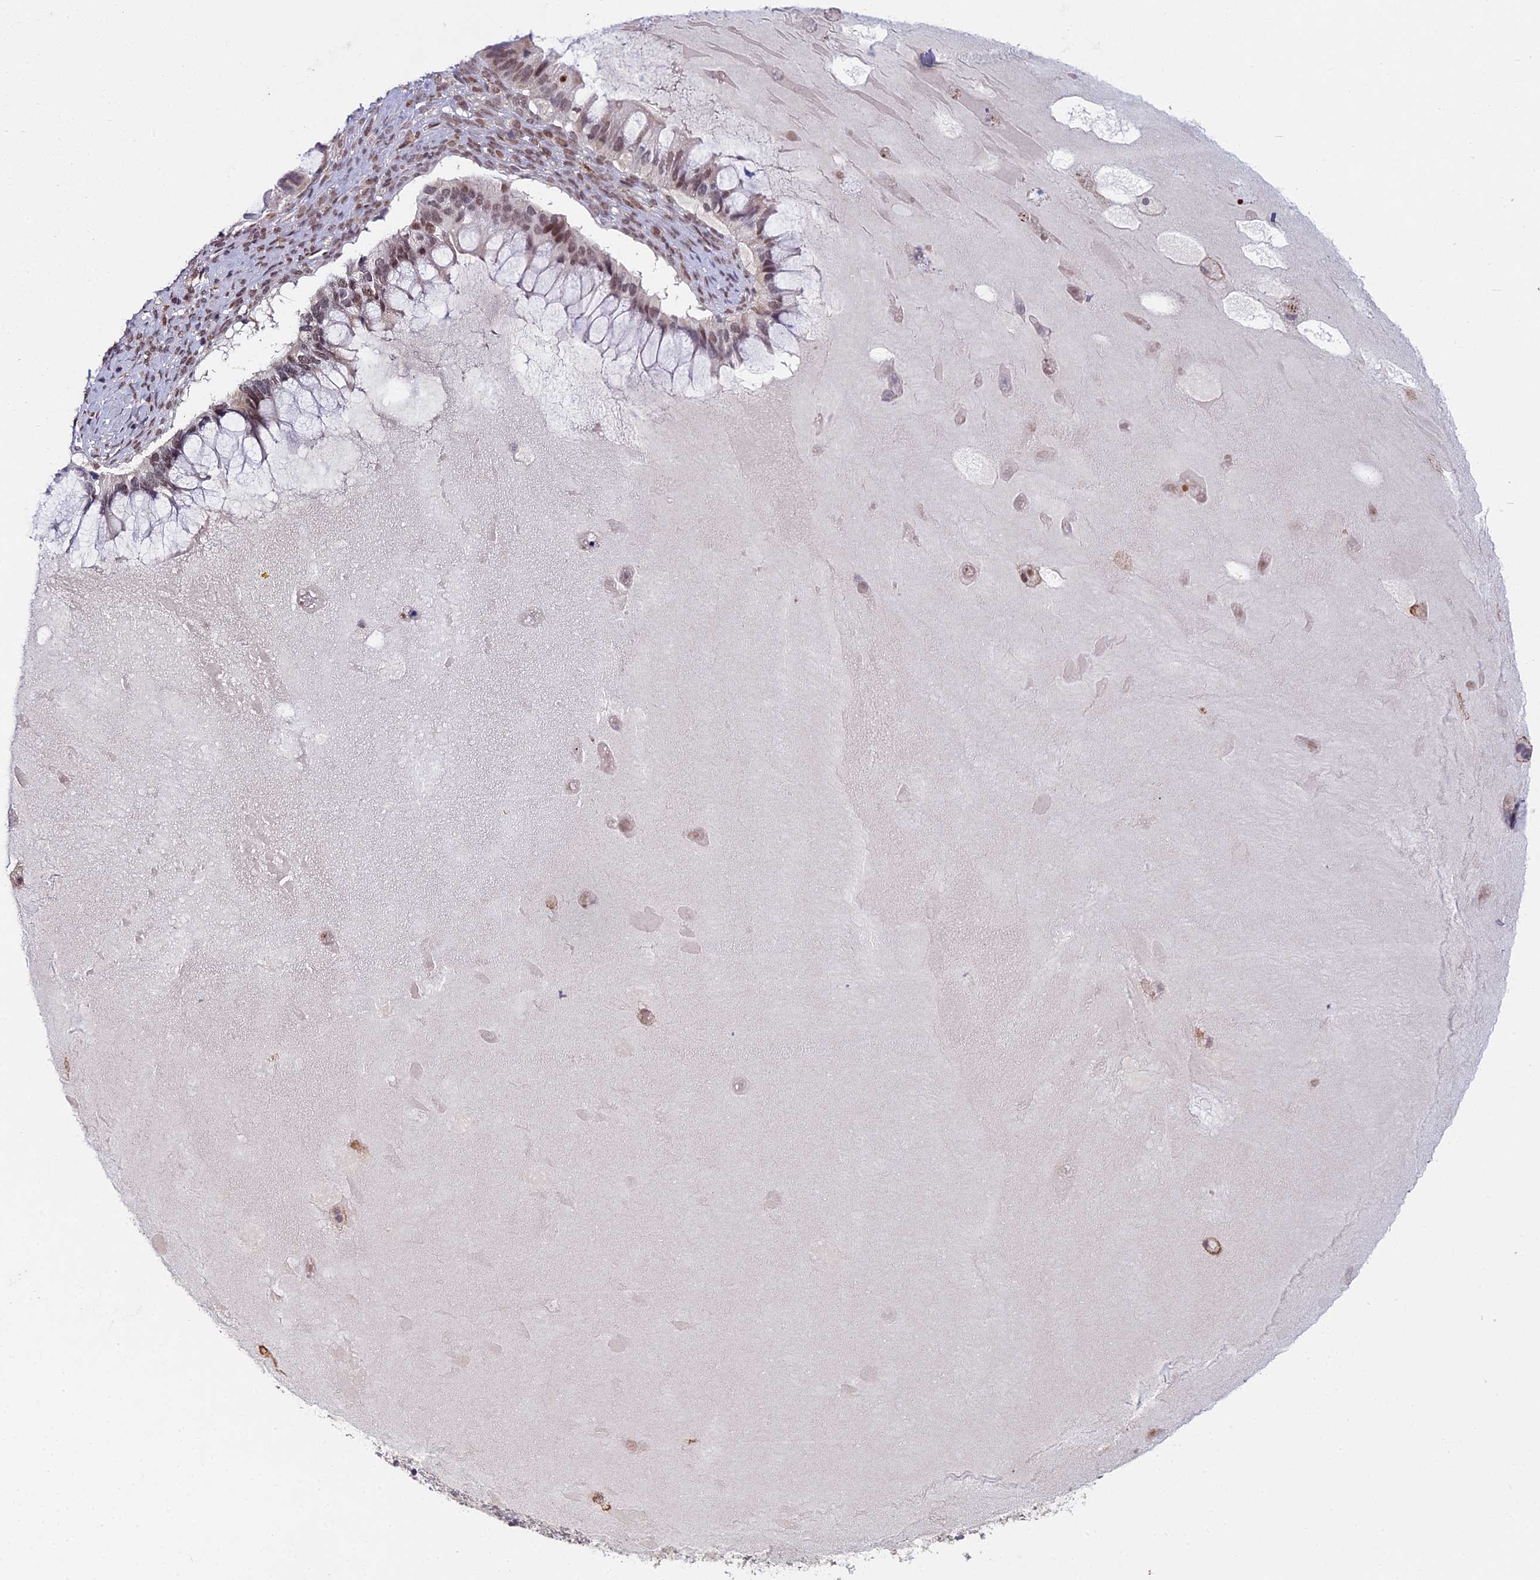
{"staining": {"intensity": "moderate", "quantity": "25%-75%", "location": "nuclear"}, "tissue": "ovarian cancer", "cell_type": "Tumor cells", "image_type": "cancer", "snomed": [{"axis": "morphology", "description": "Cystadenocarcinoma, mucinous, NOS"}, {"axis": "topography", "description": "Ovary"}], "caption": "Tumor cells show moderate nuclear staining in approximately 25%-75% of cells in ovarian mucinous cystadenocarcinoma.", "gene": "ABHD17A", "patient": {"sex": "female", "age": 61}}